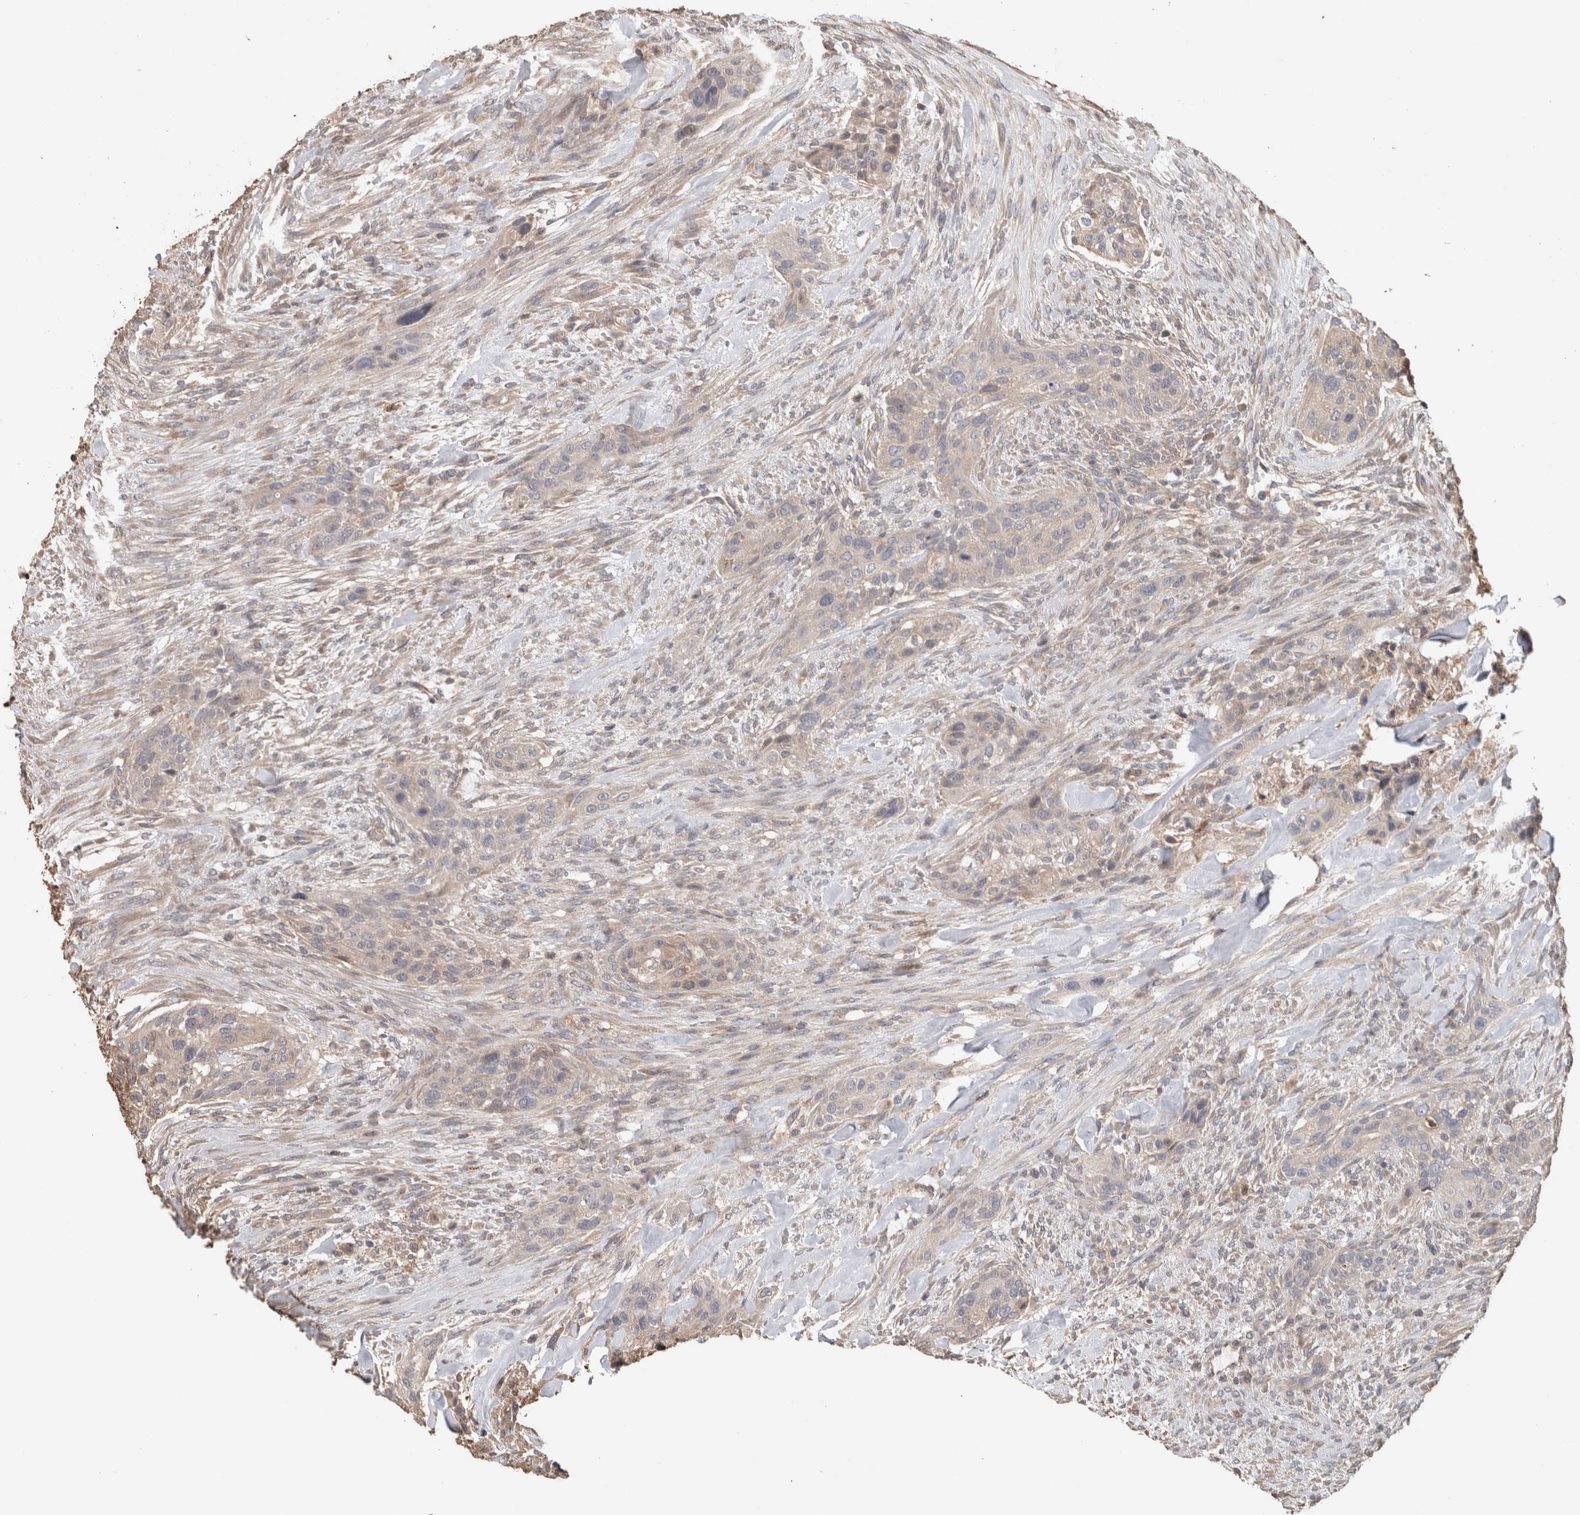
{"staining": {"intensity": "weak", "quantity": "<25%", "location": "cytoplasmic/membranous"}, "tissue": "urothelial cancer", "cell_type": "Tumor cells", "image_type": "cancer", "snomed": [{"axis": "morphology", "description": "Urothelial carcinoma, High grade"}, {"axis": "topography", "description": "Urinary bladder"}], "caption": "The immunohistochemistry (IHC) photomicrograph has no significant expression in tumor cells of urothelial cancer tissue.", "gene": "TRIM5", "patient": {"sex": "male", "age": 35}}